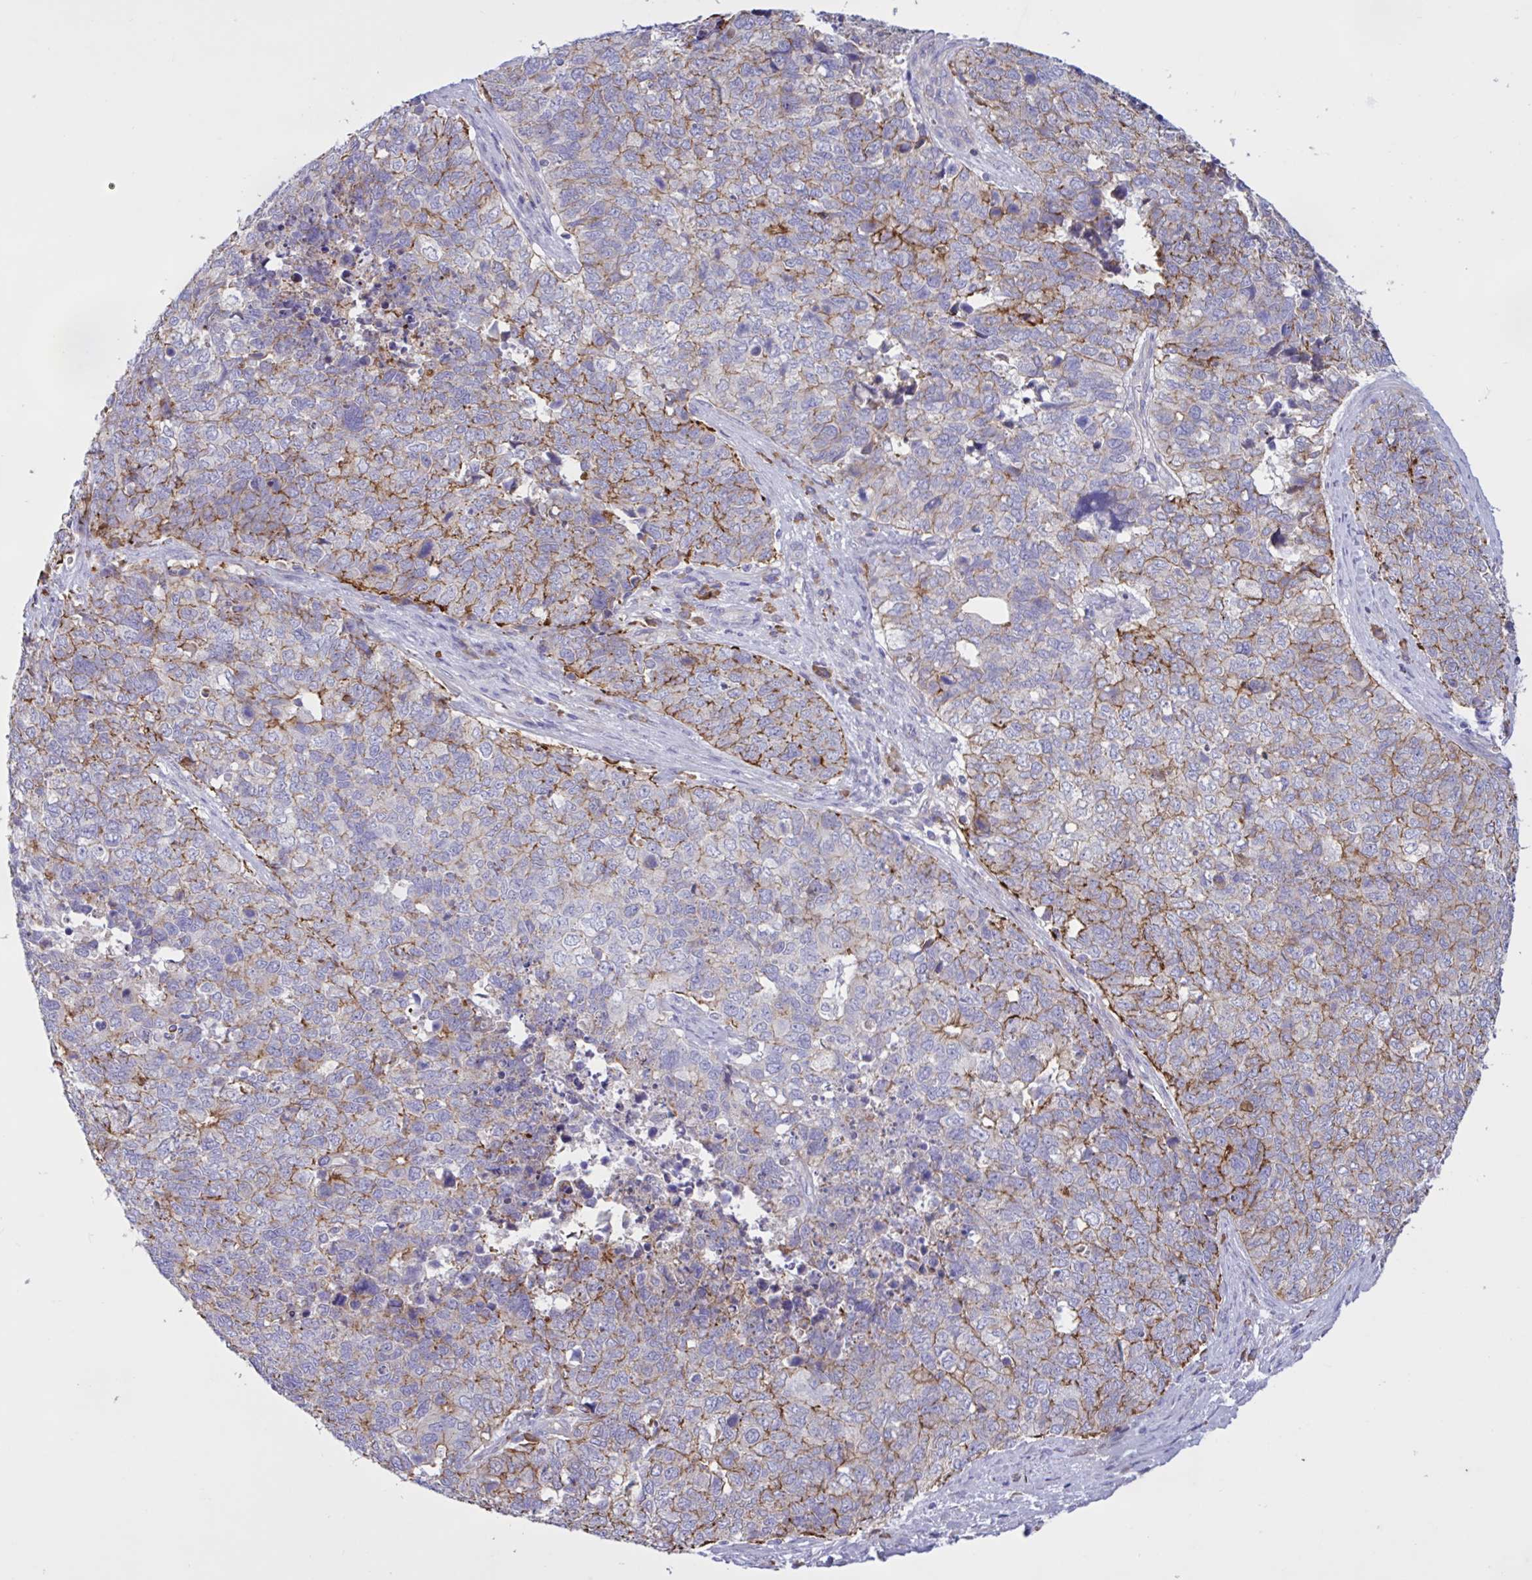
{"staining": {"intensity": "moderate", "quantity": "25%-75%", "location": "cytoplasmic/membranous"}, "tissue": "cervical cancer", "cell_type": "Tumor cells", "image_type": "cancer", "snomed": [{"axis": "morphology", "description": "Adenocarcinoma, NOS"}, {"axis": "topography", "description": "Cervix"}], "caption": "Immunohistochemistry of human cervical adenocarcinoma reveals medium levels of moderate cytoplasmic/membranous positivity in approximately 25%-75% of tumor cells.", "gene": "SLC66A1", "patient": {"sex": "female", "age": 63}}